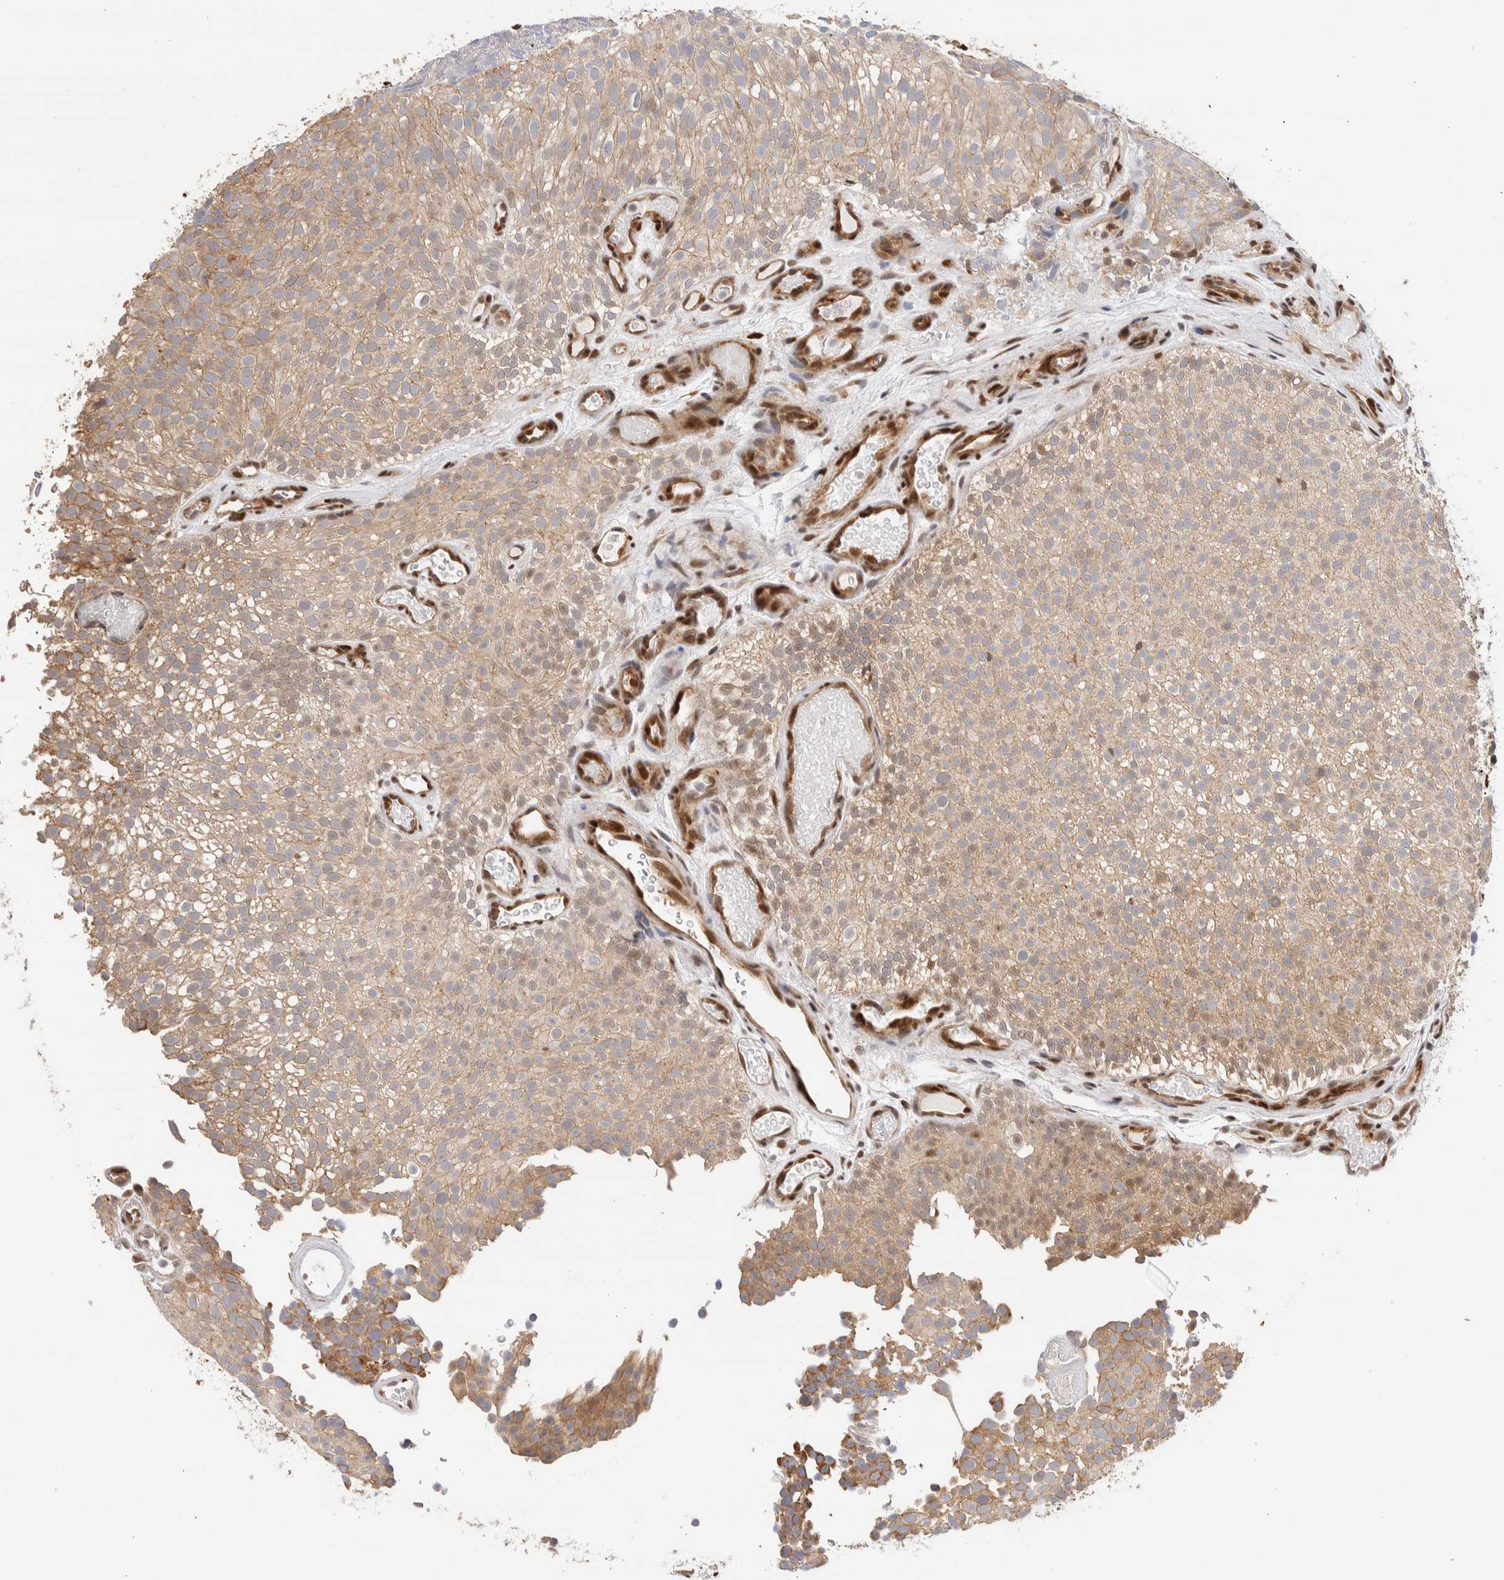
{"staining": {"intensity": "weak", "quantity": ">75%", "location": "cytoplasmic/membranous,nuclear"}, "tissue": "urothelial cancer", "cell_type": "Tumor cells", "image_type": "cancer", "snomed": [{"axis": "morphology", "description": "Urothelial carcinoma, Low grade"}, {"axis": "topography", "description": "Urinary bladder"}], "caption": "This histopathology image reveals IHC staining of urothelial cancer, with low weak cytoplasmic/membranous and nuclear staining in about >75% of tumor cells.", "gene": "NSMAF", "patient": {"sex": "male", "age": 78}}